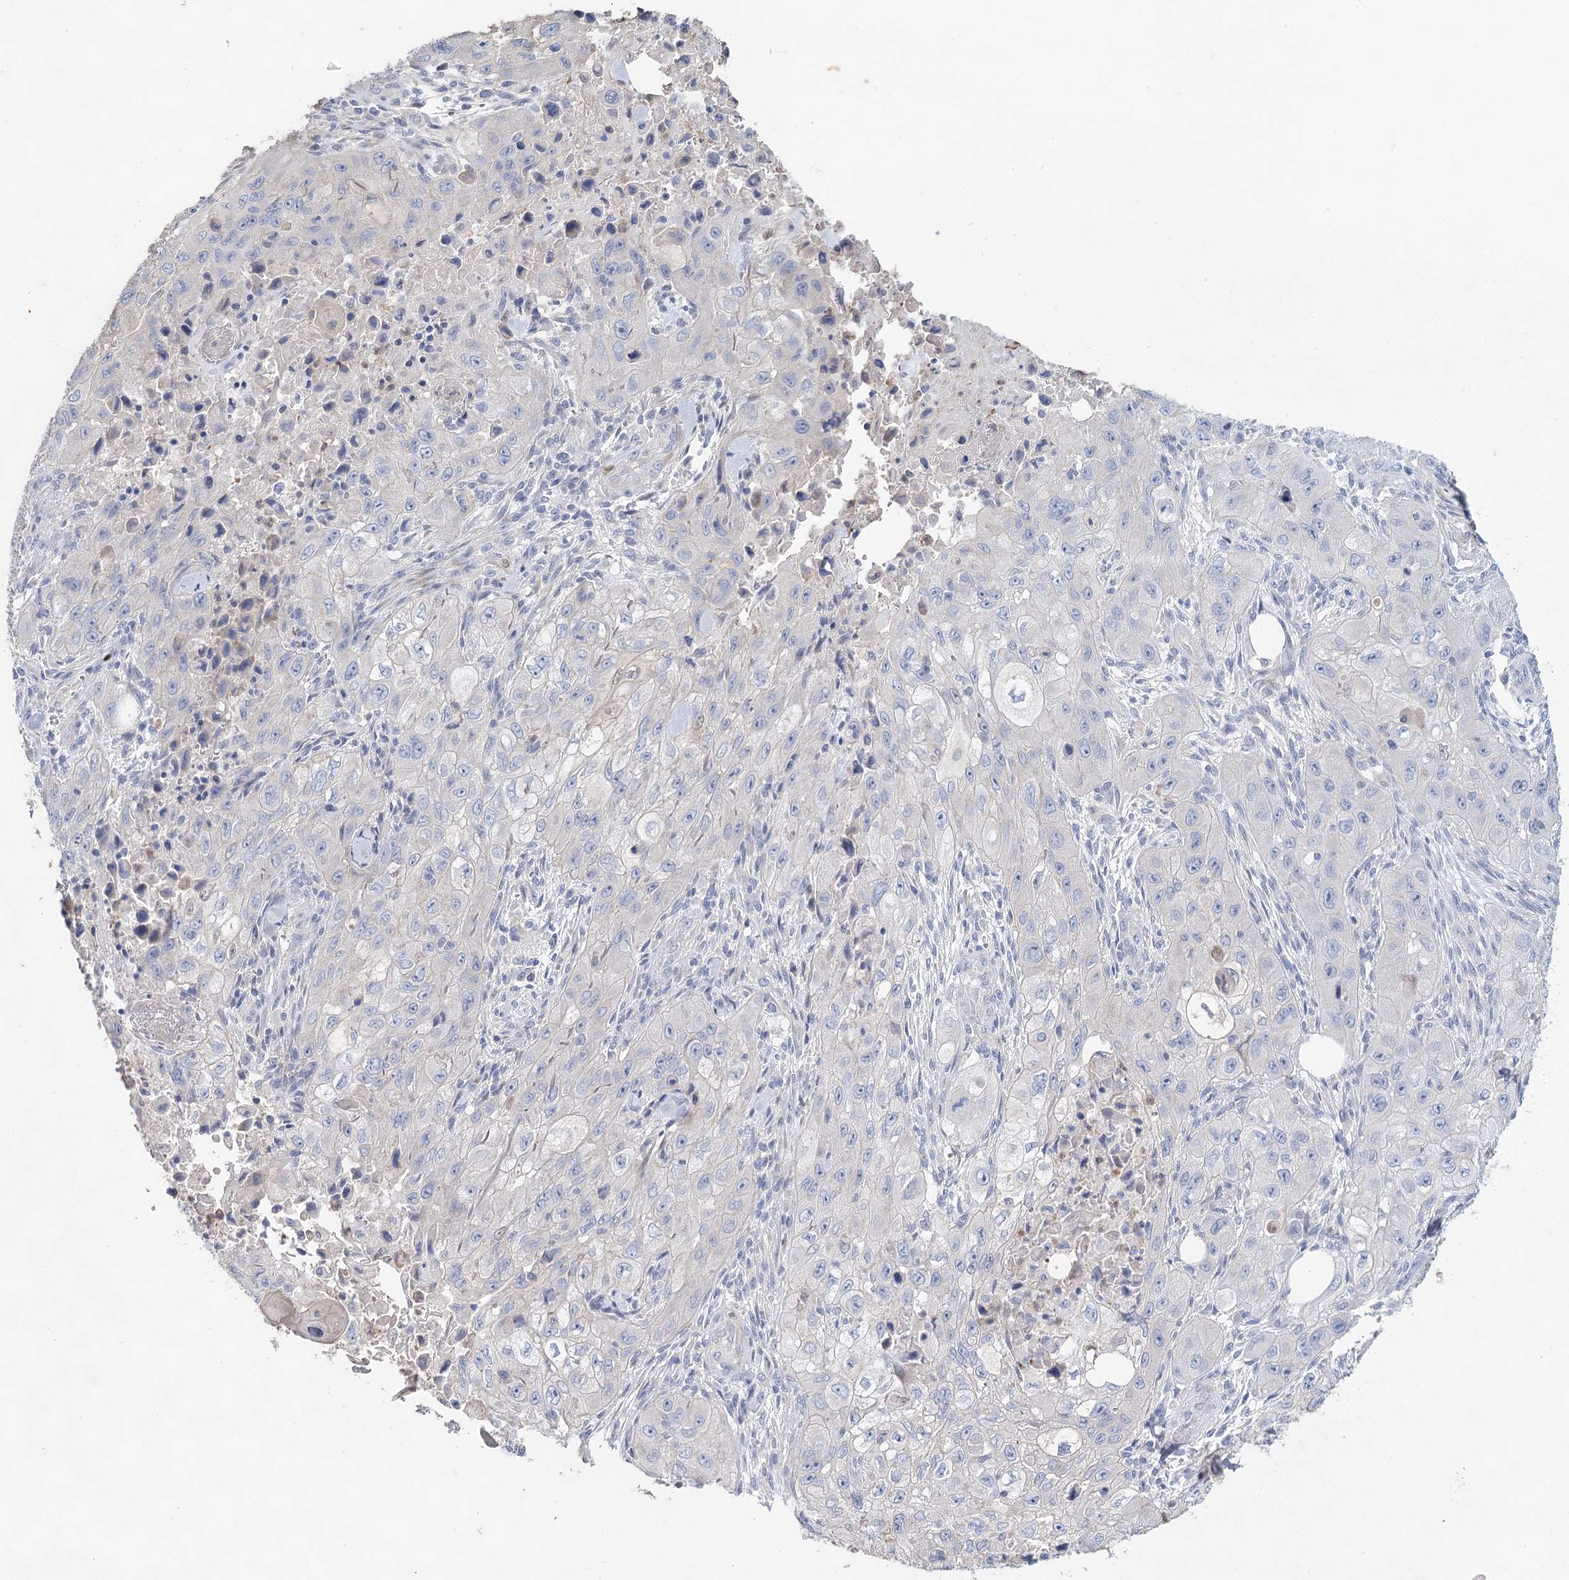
{"staining": {"intensity": "negative", "quantity": "none", "location": "none"}, "tissue": "skin cancer", "cell_type": "Tumor cells", "image_type": "cancer", "snomed": [{"axis": "morphology", "description": "Squamous cell carcinoma, NOS"}, {"axis": "topography", "description": "Skin"}, {"axis": "topography", "description": "Subcutis"}], "caption": "Tumor cells are negative for brown protein staining in squamous cell carcinoma (skin).", "gene": "MYL6B", "patient": {"sex": "male", "age": 73}}